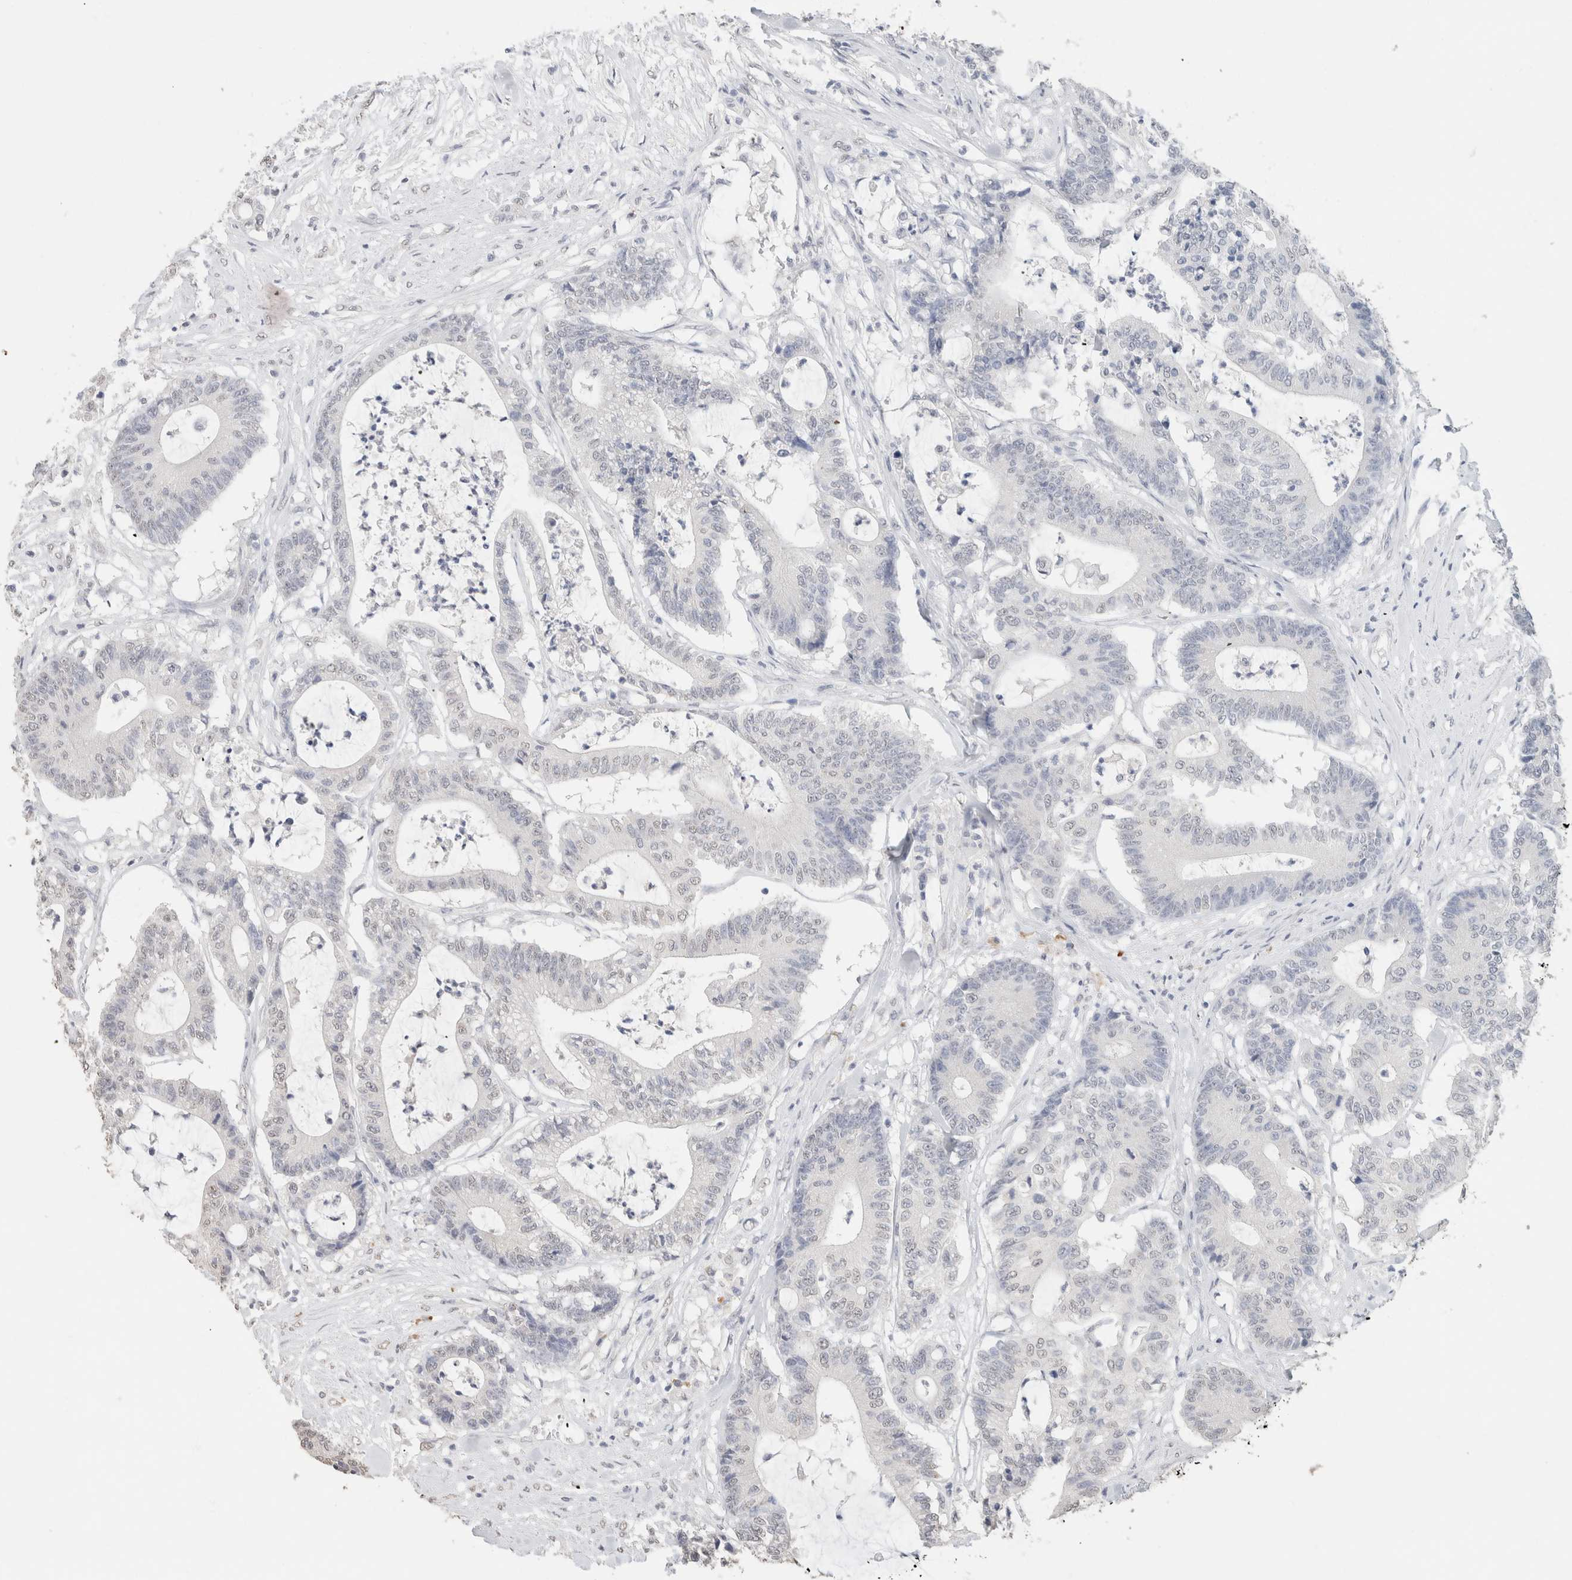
{"staining": {"intensity": "negative", "quantity": "none", "location": "none"}, "tissue": "colorectal cancer", "cell_type": "Tumor cells", "image_type": "cancer", "snomed": [{"axis": "morphology", "description": "Adenocarcinoma, NOS"}, {"axis": "topography", "description": "Colon"}], "caption": "Tumor cells show no significant expression in adenocarcinoma (colorectal).", "gene": "CD80", "patient": {"sex": "female", "age": 84}}